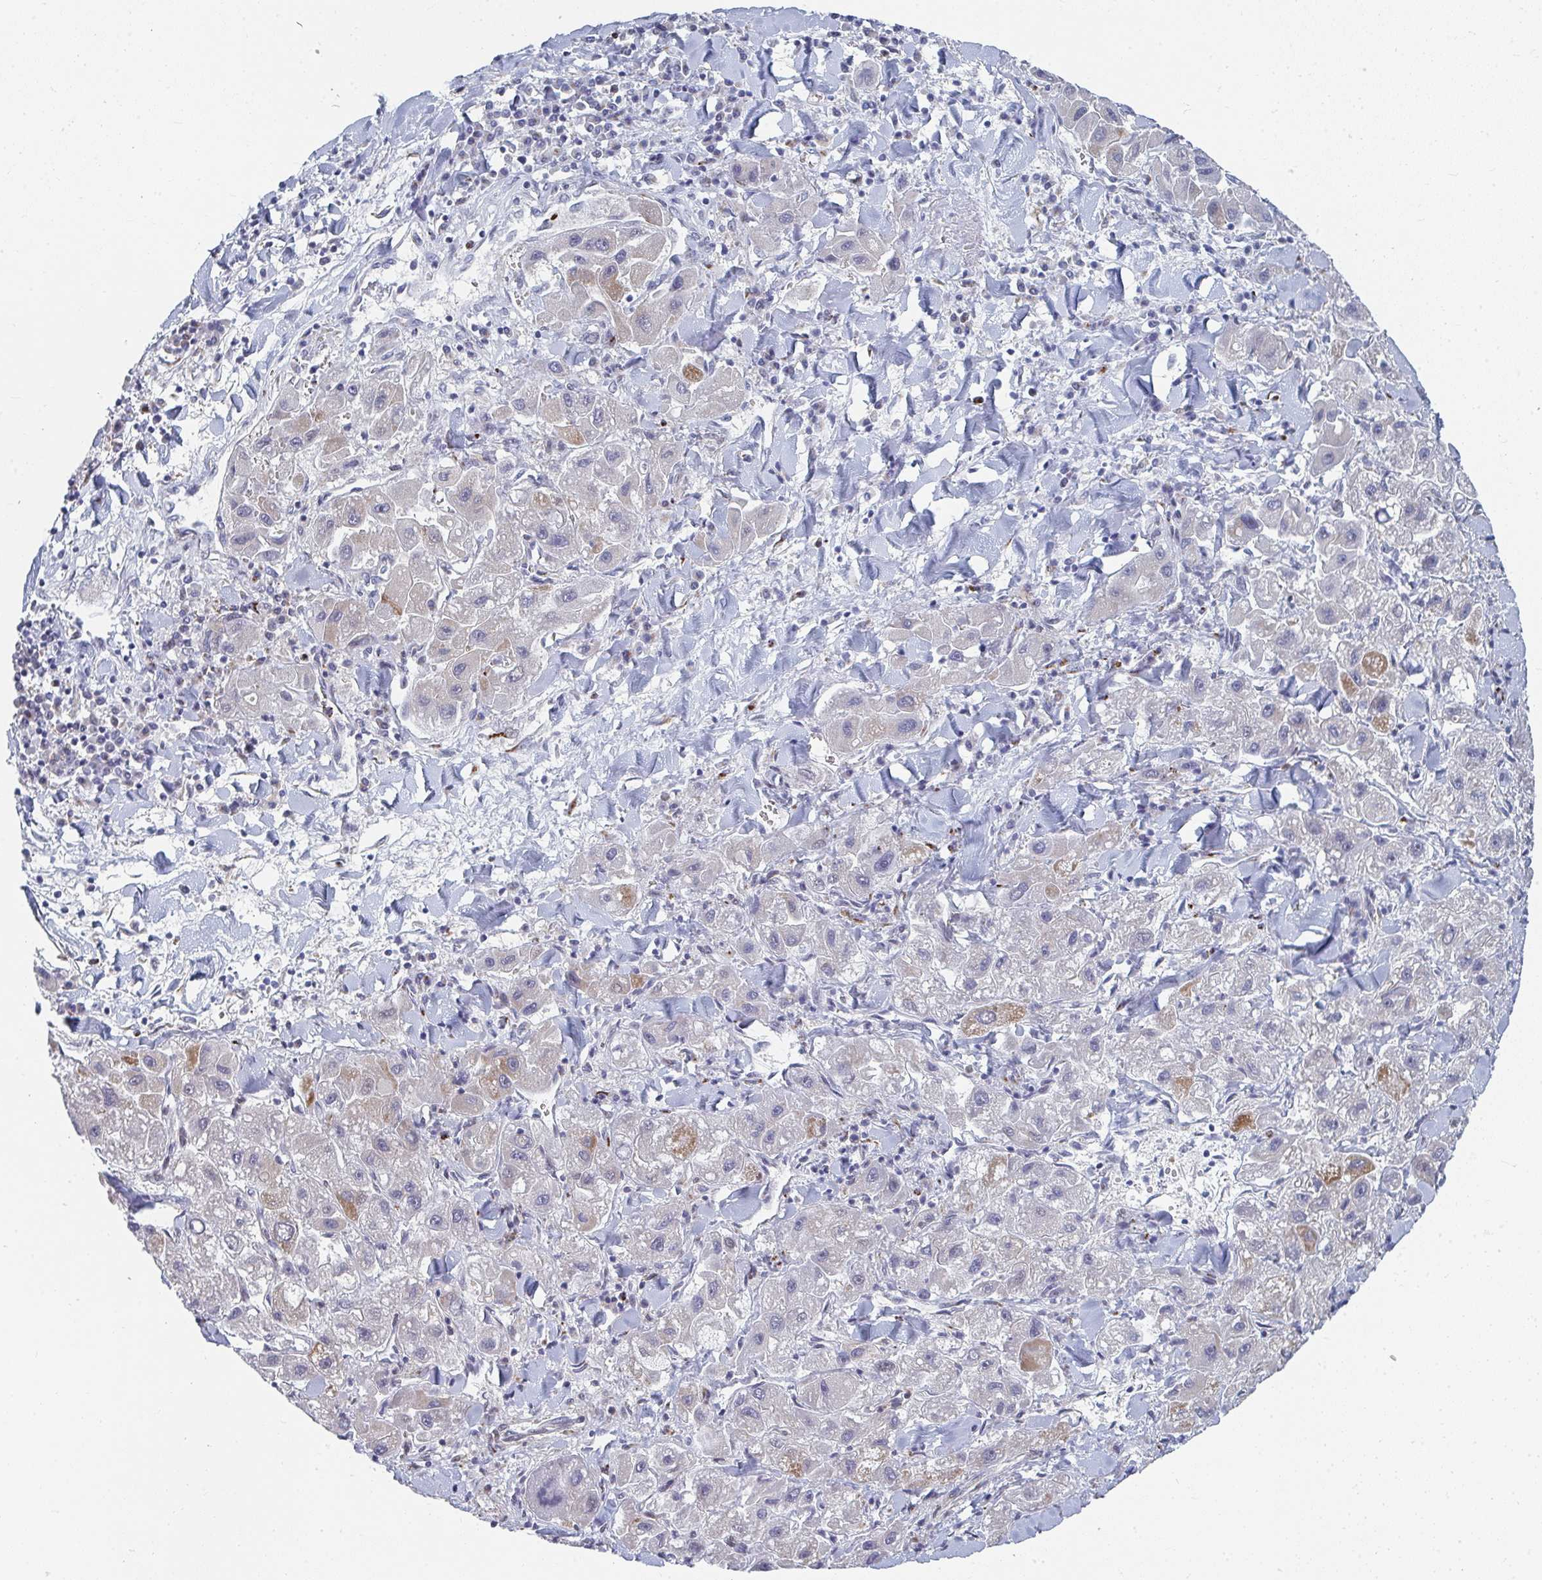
{"staining": {"intensity": "moderate", "quantity": "<25%", "location": "cytoplasmic/membranous"}, "tissue": "liver cancer", "cell_type": "Tumor cells", "image_type": "cancer", "snomed": [{"axis": "morphology", "description": "Carcinoma, Hepatocellular, NOS"}, {"axis": "topography", "description": "Liver"}], "caption": "This is an image of IHC staining of liver cancer, which shows moderate positivity in the cytoplasmic/membranous of tumor cells.", "gene": "PSMG1", "patient": {"sex": "male", "age": 24}}